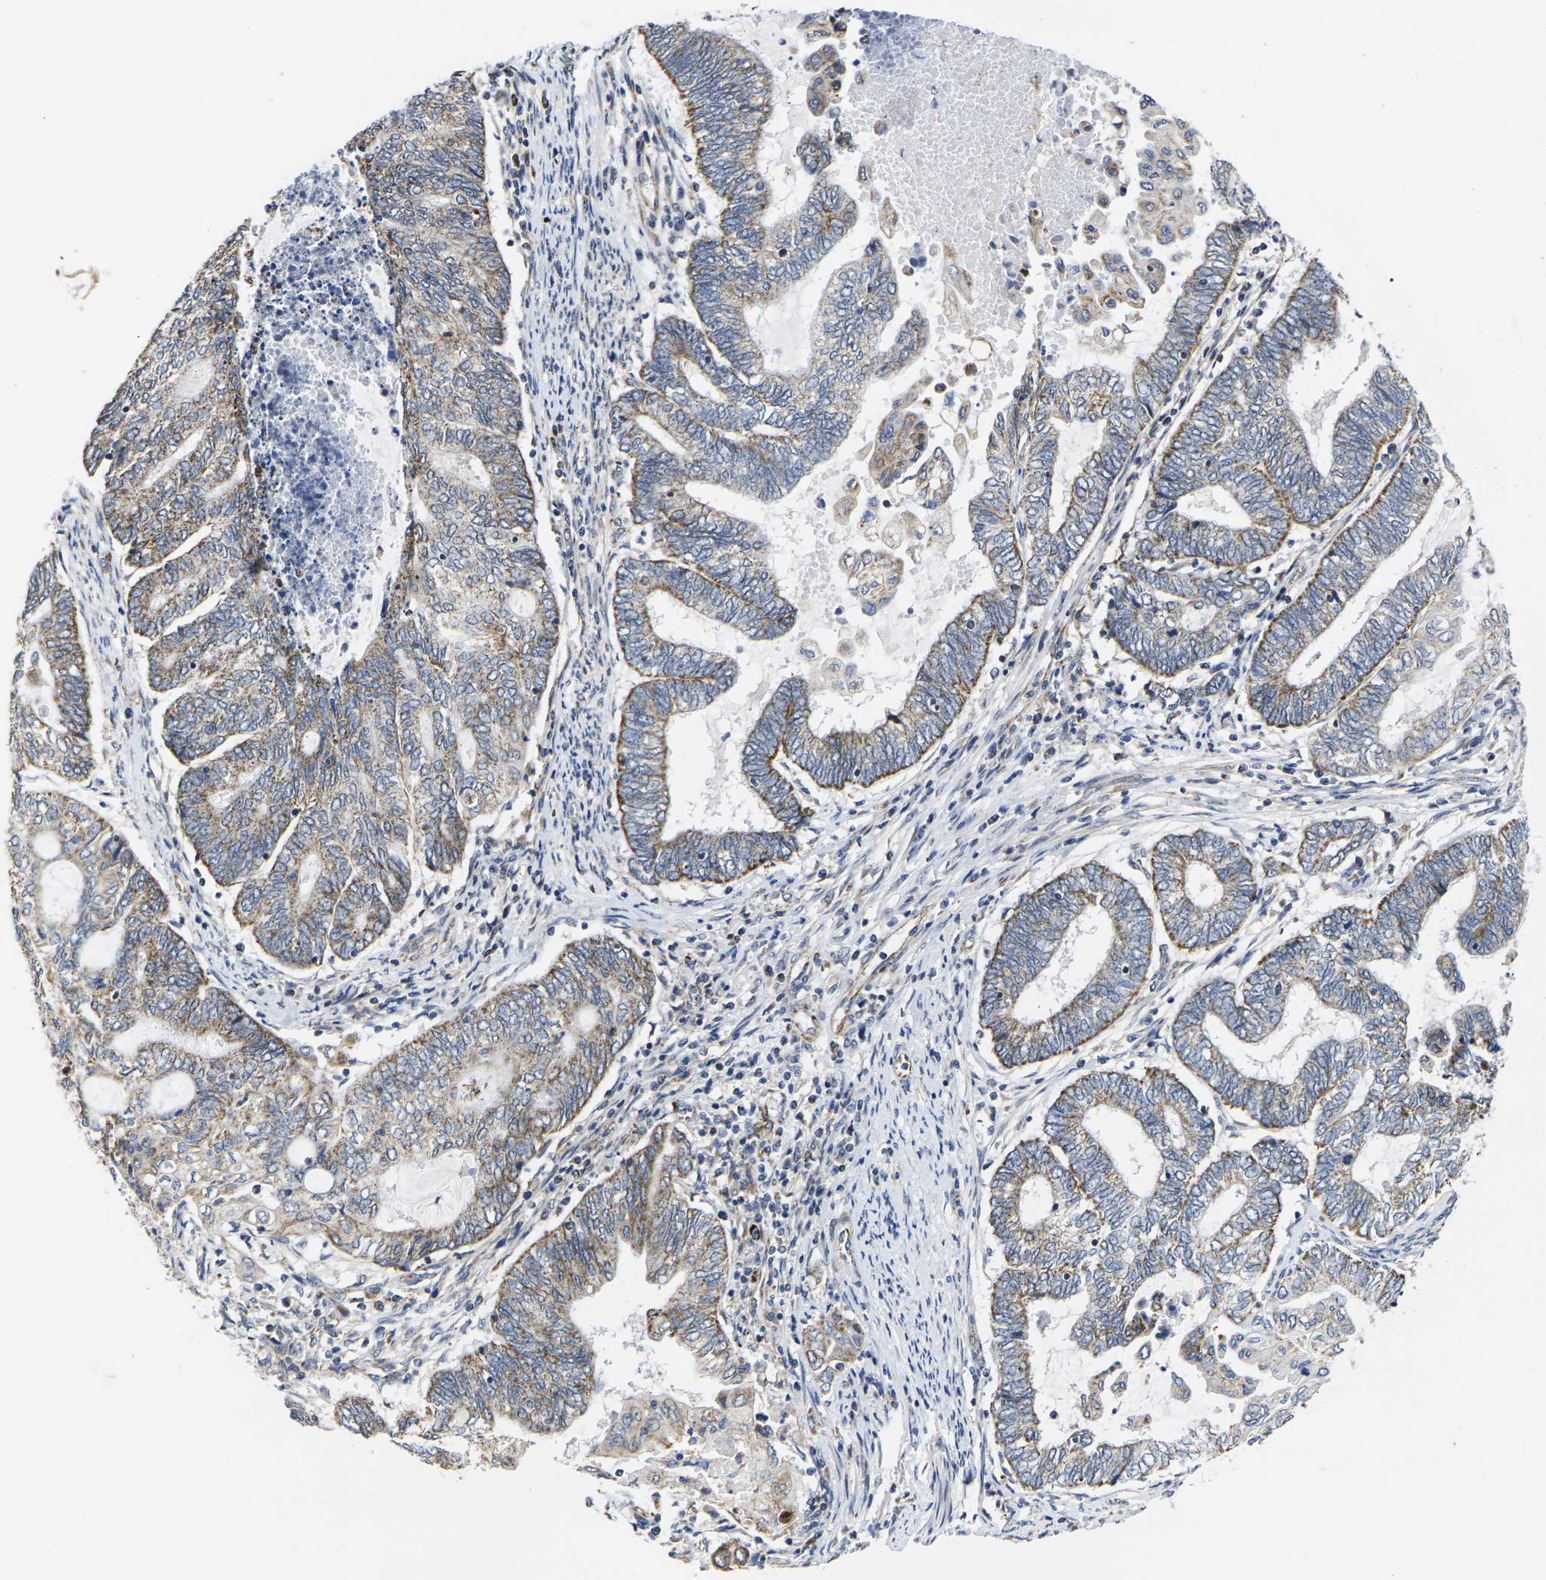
{"staining": {"intensity": "strong", "quantity": ">75%", "location": "cytoplasmic/membranous"}, "tissue": "endometrial cancer", "cell_type": "Tumor cells", "image_type": "cancer", "snomed": [{"axis": "morphology", "description": "Adenocarcinoma, NOS"}, {"axis": "topography", "description": "Uterus"}, {"axis": "topography", "description": "Endometrium"}], "caption": "Tumor cells reveal high levels of strong cytoplasmic/membranous positivity in about >75% of cells in human endometrial cancer (adenocarcinoma).", "gene": "P2RY11", "patient": {"sex": "female", "age": 70}}